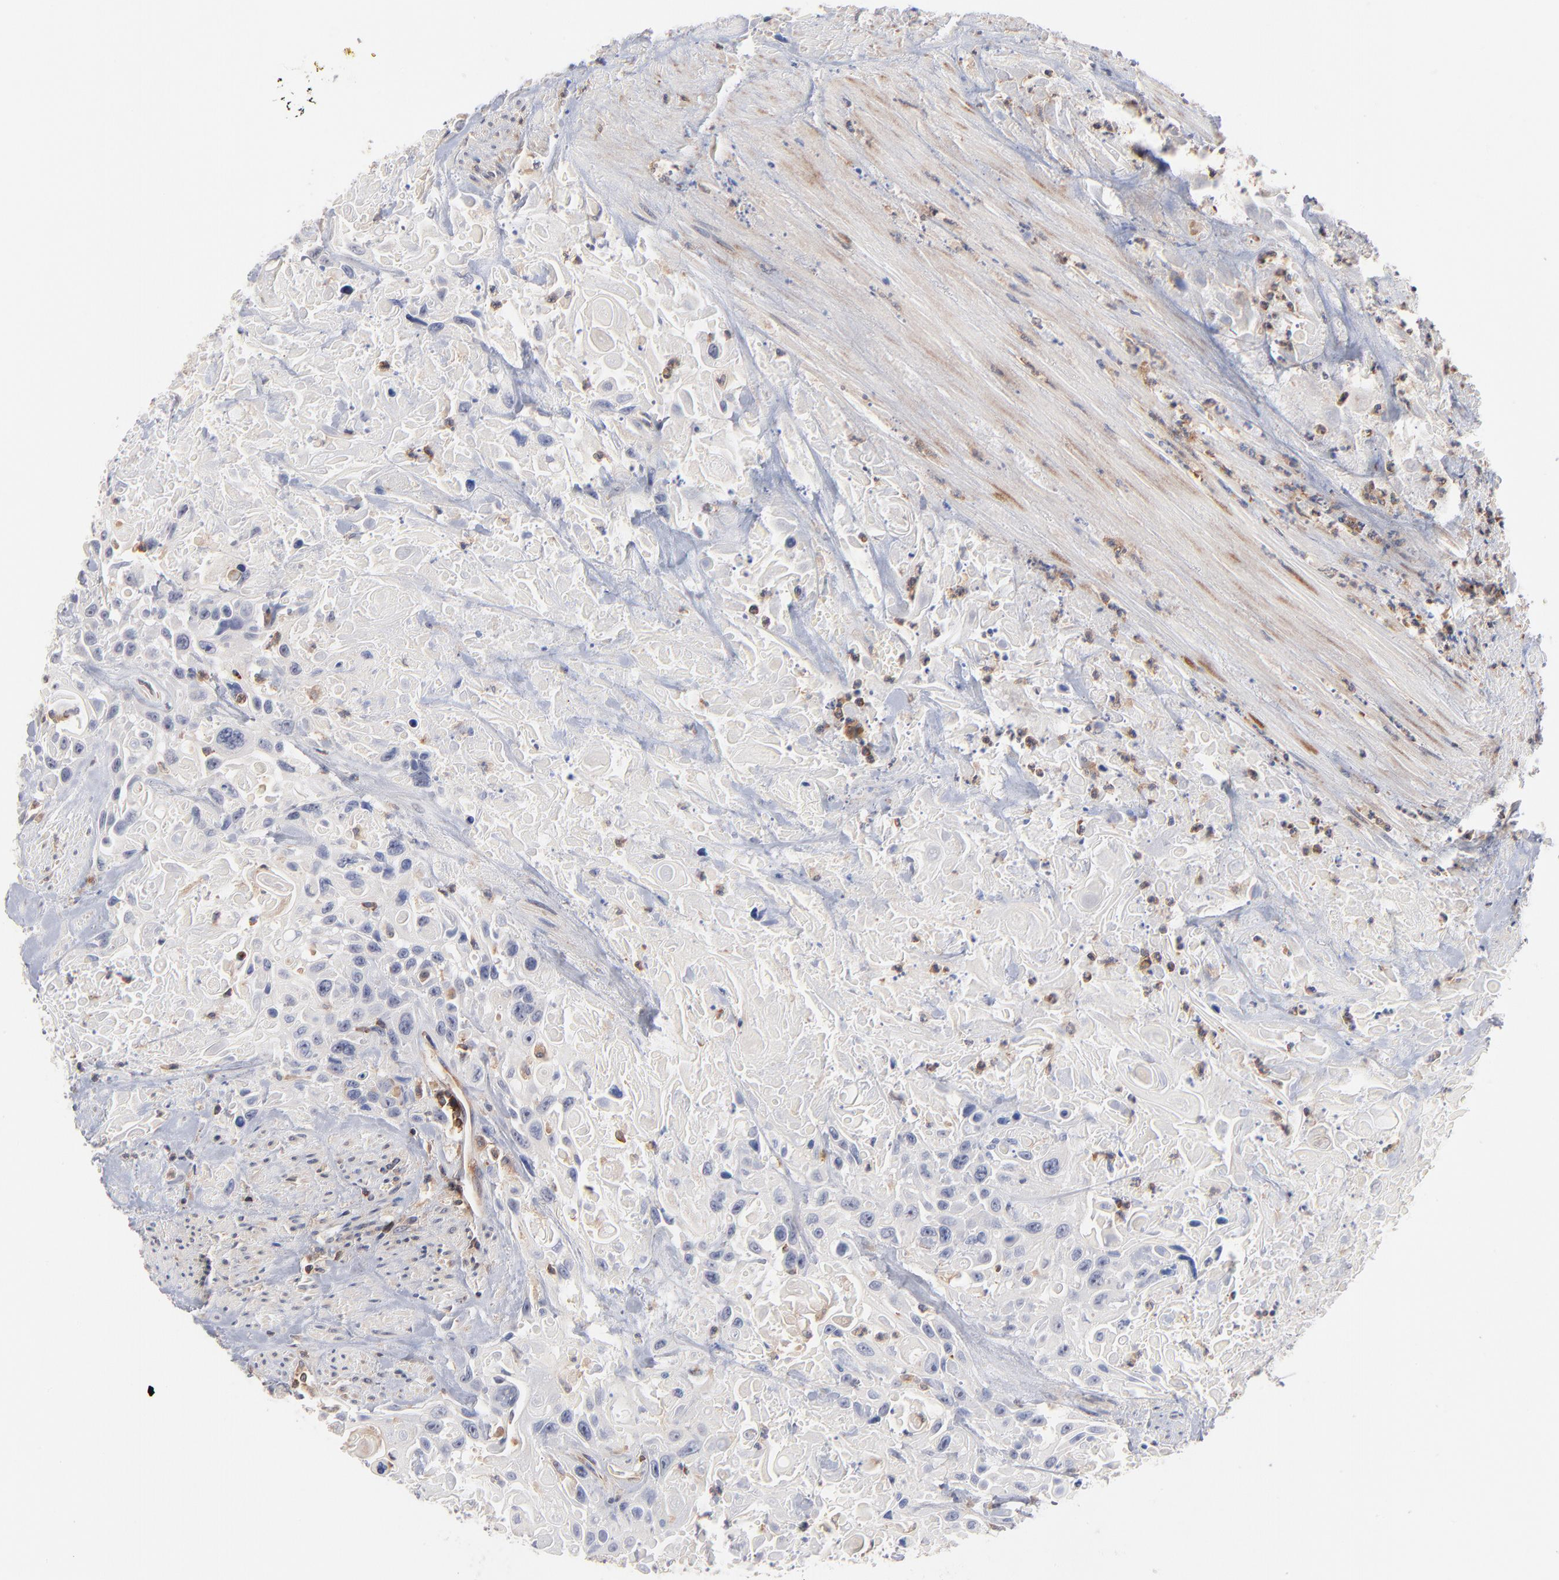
{"staining": {"intensity": "negative", "quantity": "none", "location": "none"}, "tissue": "urothelial cancer", "cell_type": "Tumor cells", "image_type": "cancer", "snomed": [{"axis": "morphology", "description": "Urothelial carcinoma, High grade"}, {"axis": "topography", "description": "Urinary bladder"}], "caption": "Protein analysis of urothelial cancer demonstrates no significant expression in tumor cells. (DAB (3,3'-diaminobenzidine) immunohistochemistry (IHC) with hematoxylin counter stain).", "gene": "WIPF1", "patient": {"sex": "female", "age": 84}}